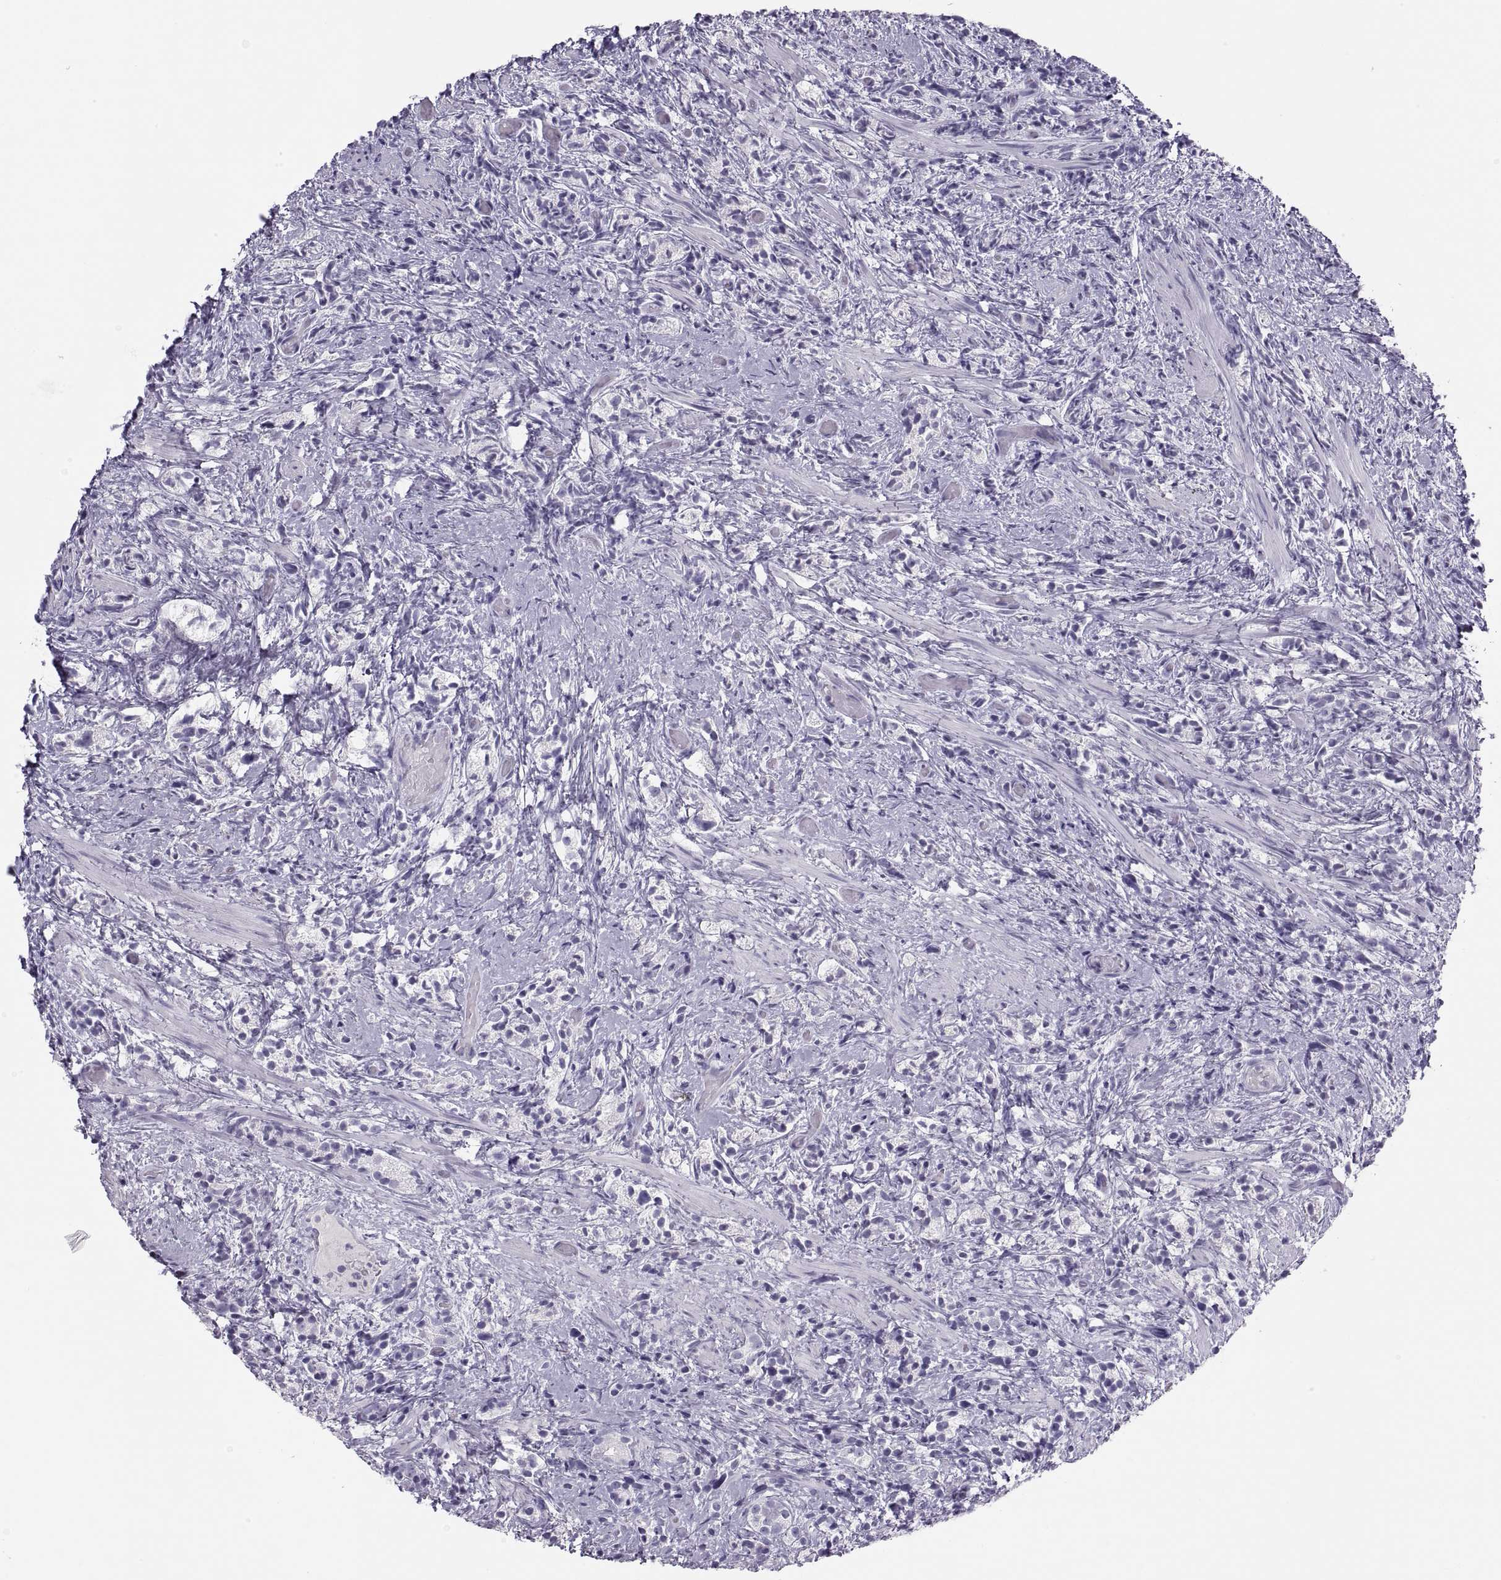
{"staining": {"intensity": "negative", "quantity": "none", "location": "none"}, "tissue": "prostate cancer", "cell_type": "Tumor cells", "image_type": "cancer", "snomed": [{"axis": "morphology", "description": "Adenocarcinoma, High grade"}, {"axis": "topography", "description": "Prostate"}], "caption": "A photomicrograph of prostate cancer (adenocarcinoma (high-grade)) stained for a protein exhibits no brown staining in tumor cells.", "gene": "SEMG1", "patient": {"sex": "male", "age": 53}}